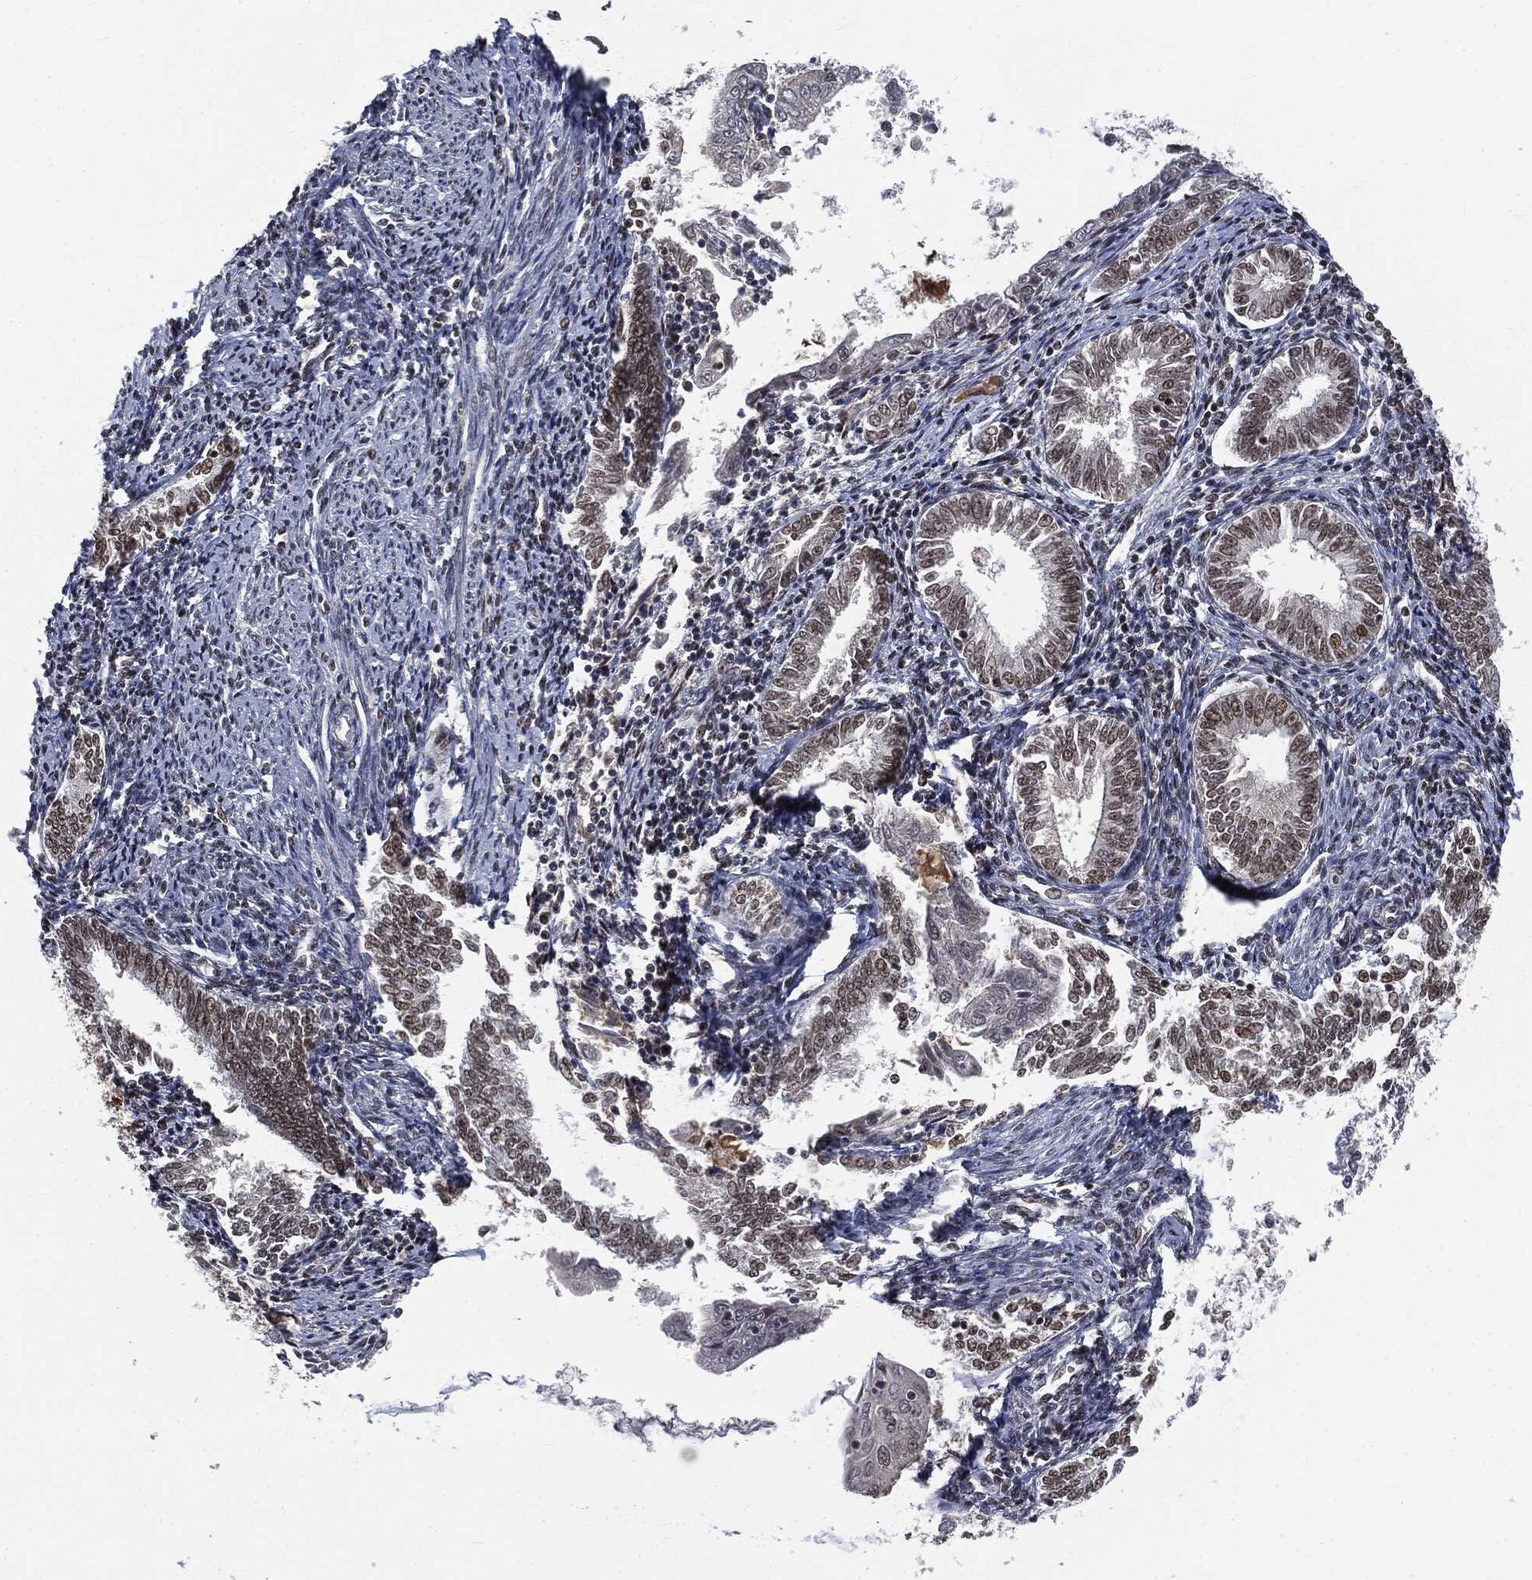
{"staining": {"intensity": "moderate", "quantity": ">75%", "location": "nuclear"}, "tissue": "endometrial cancer", "cell_type": "Tumor cells", "image_type": "cancer", "snomed": [{"axis": "morphology", "description": "Adenocarcinoma, NOS"}, {"axis": "topography", "description": "Endometrium"}], "caption": "Moderate nuclear protein expression is present in about >75% of tumor cells in endometrial cancer (adenocarcinoma).", "gene": "DPH2", "patient": {"sex": "female", "age": 56}}